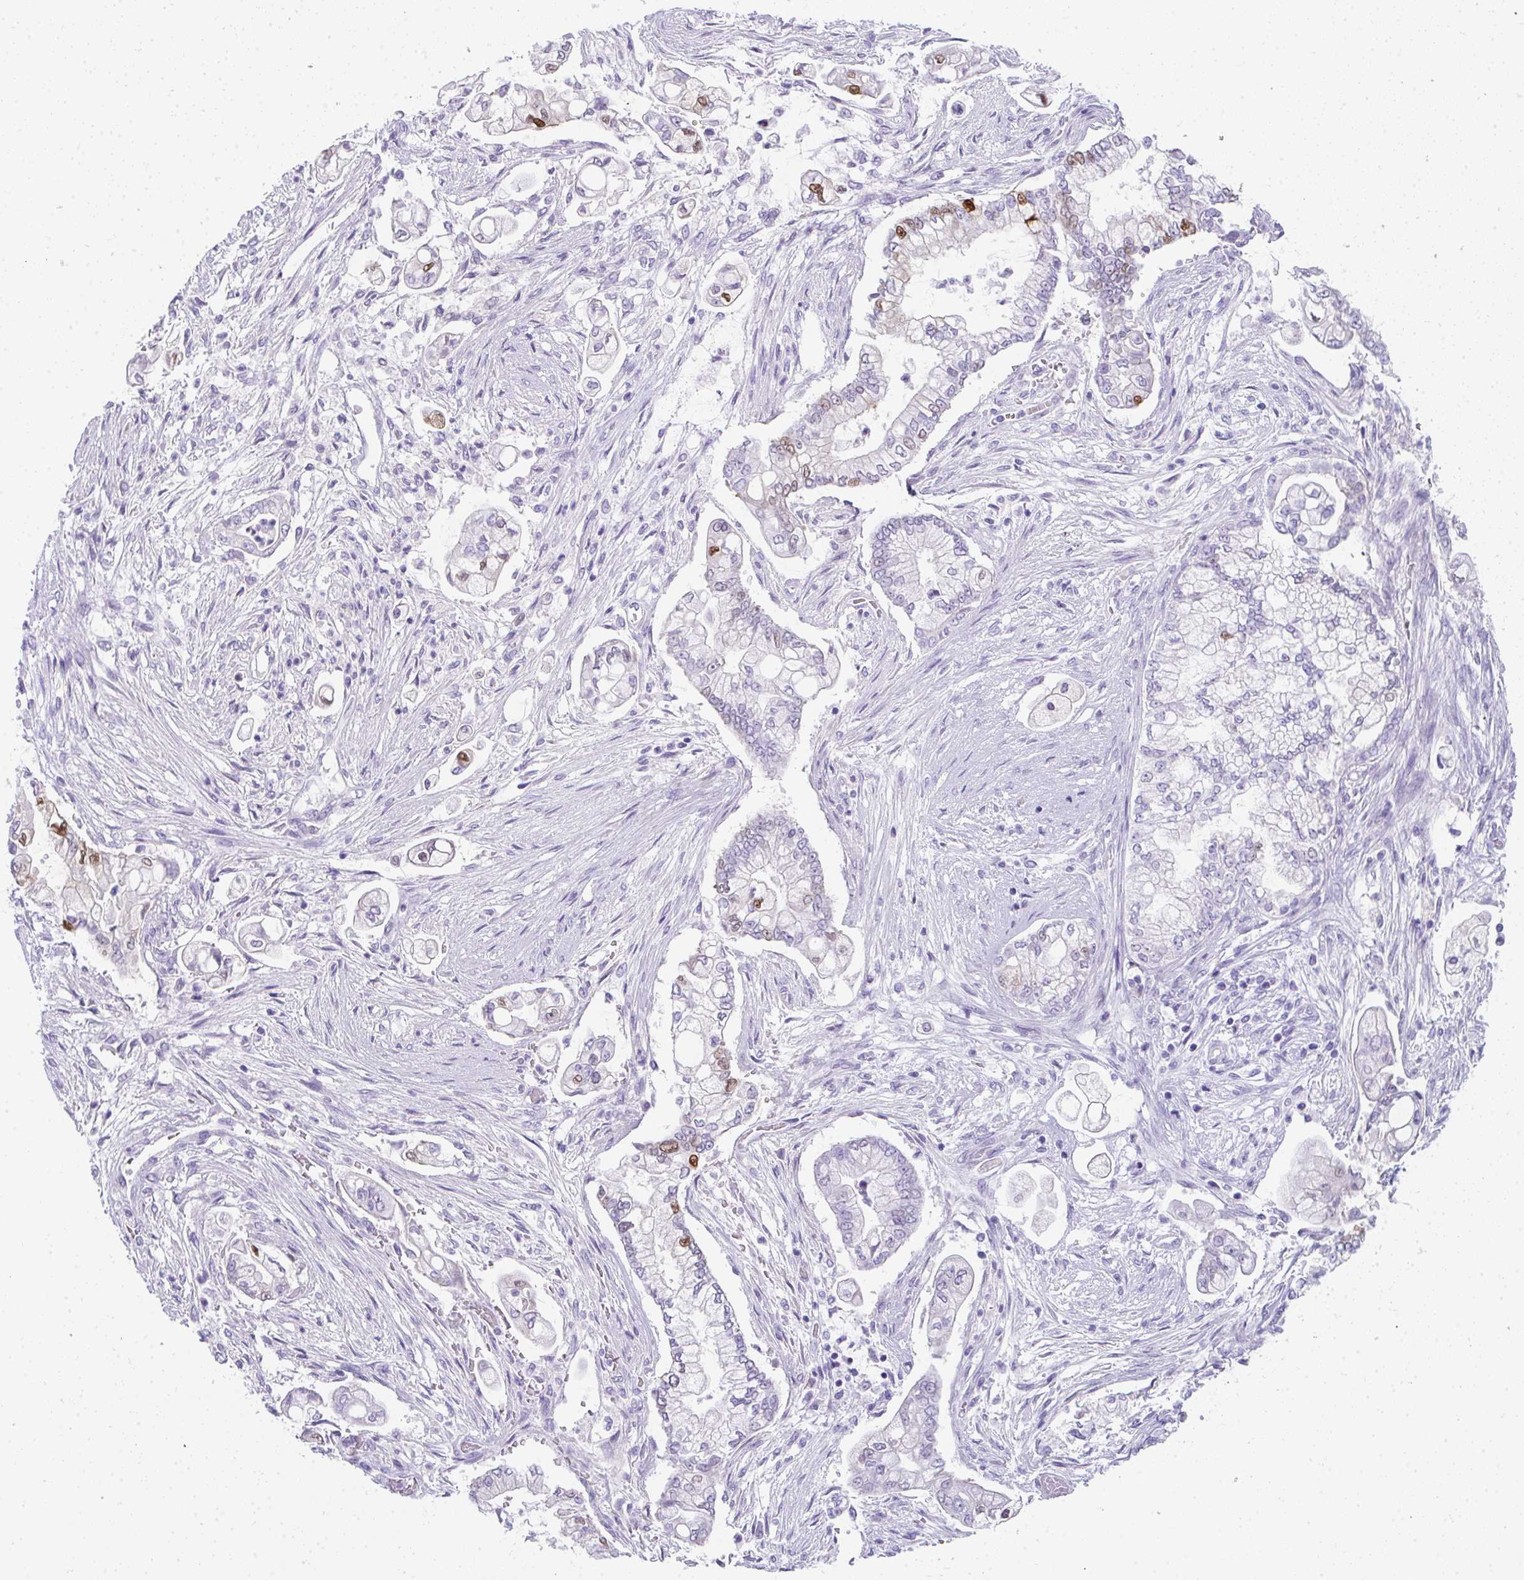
{"staining": {"intensity": "moderate", "quantity": "<25%", "location": "nuclear"}, "tissue": "pancreatic cancer", "cell_type": "Tumor cells", "image_type": "cancer", "snomed": [{"axis": "morphology", "description": "Adenocarcinoma, NOS"}, {"axis": "topography", "description": "Pancreas"}], "caption": "High-power microscopy captured an IHC photomicrograph of adenocarcinoma (pancreatic), revealing moderate nuclear staining in approximately <25% of tumor cells.", "gene": "TTC30B", "patient": {"sex": "female", "age": 69}}